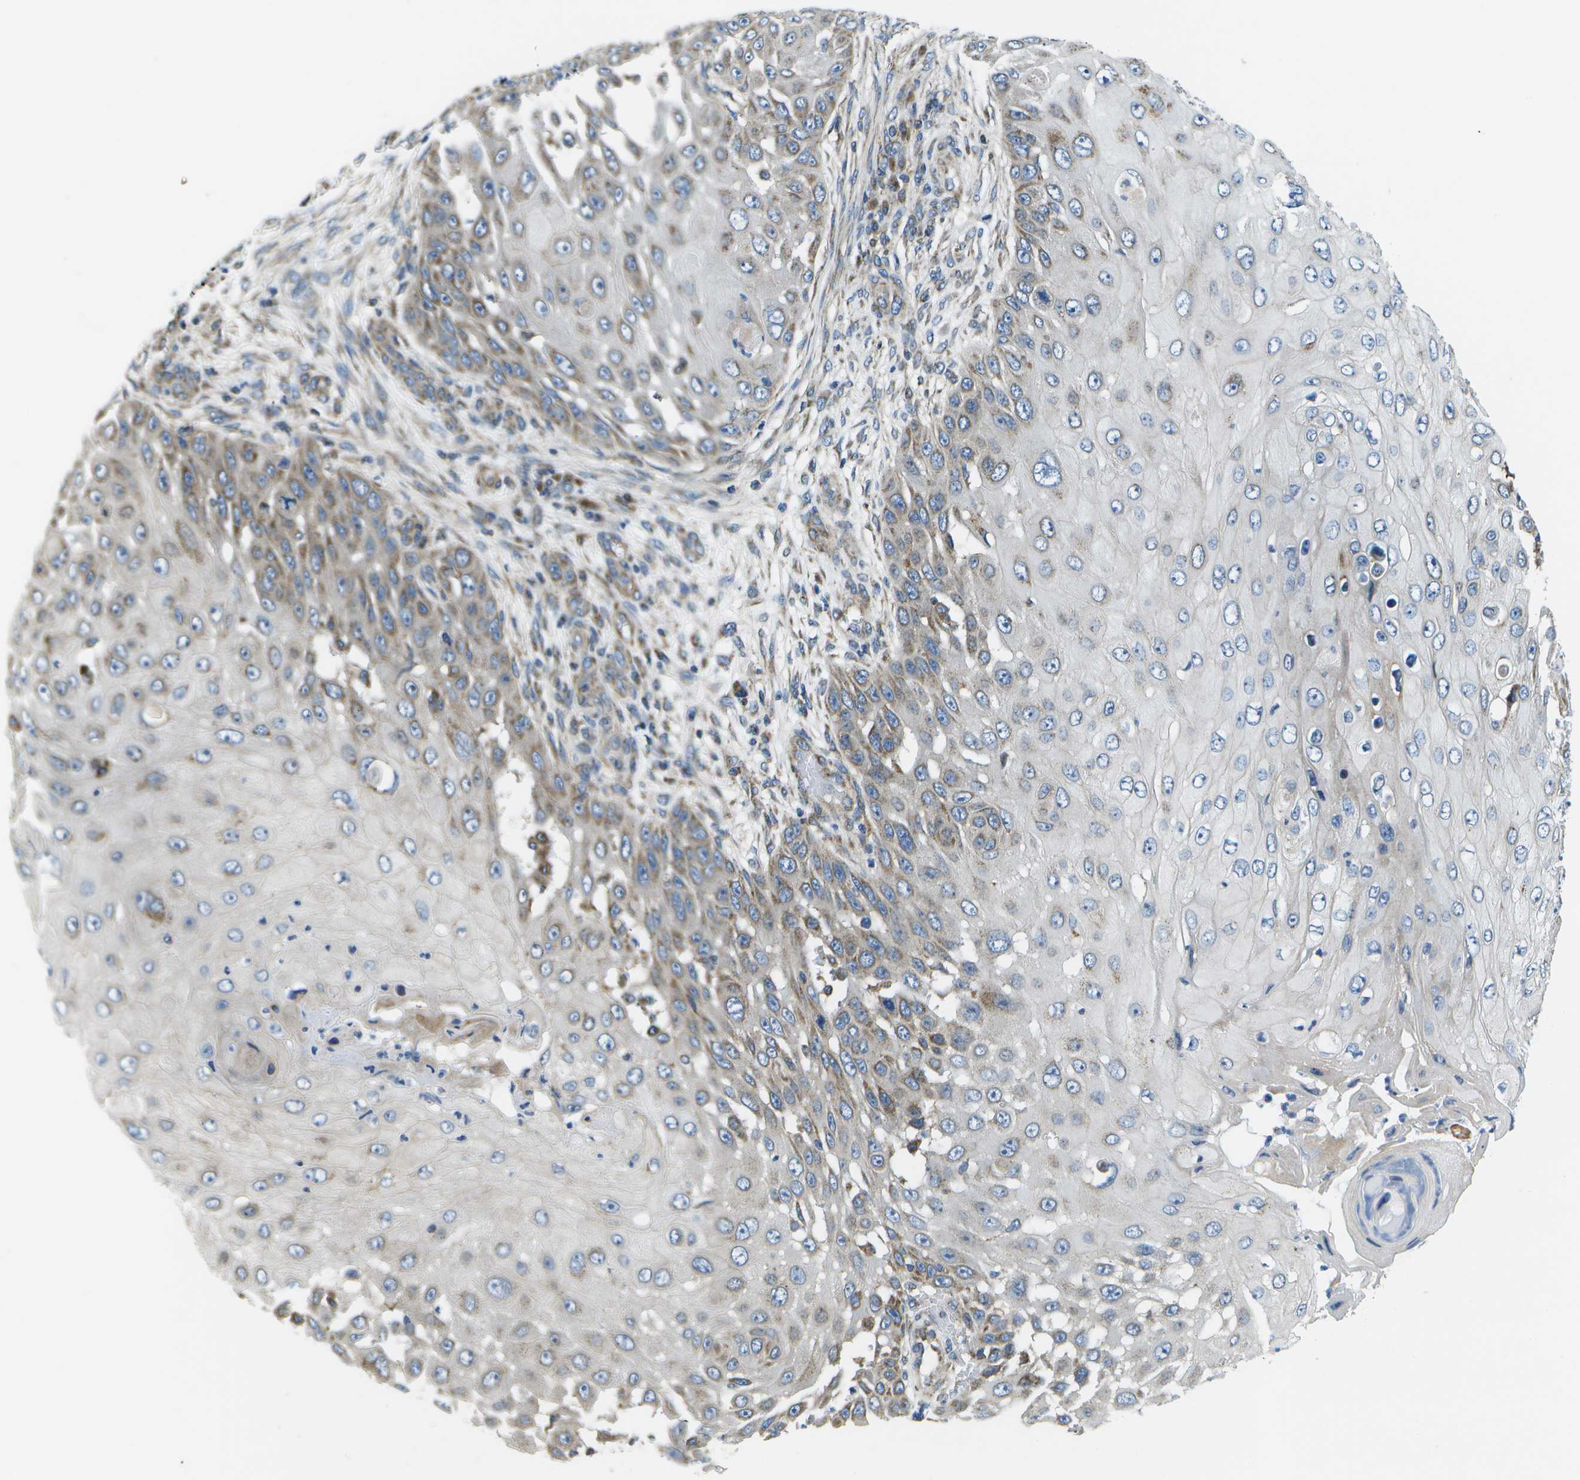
{"staining": {"intensity": "moderate", "quantity": "<25%", "location": "cytoplasmic/membranous"}, "tissue": "skin cancer", "cell_type": "Tumor cells", "image_type": "cancer", "snomed": [{"axis": "morphology", "description": "Squamous cell carcinoma, NOS"}, {"axis": "topography", "description": "Skin"}], "caption": "Protein analysis of skin squamous cell carcinoma tissue reveals moderate cytoplasmic/membranous expression in about <25% of tumor cells.", "gene": "MVK", "patient": {"sex": "female", "age": 44}}